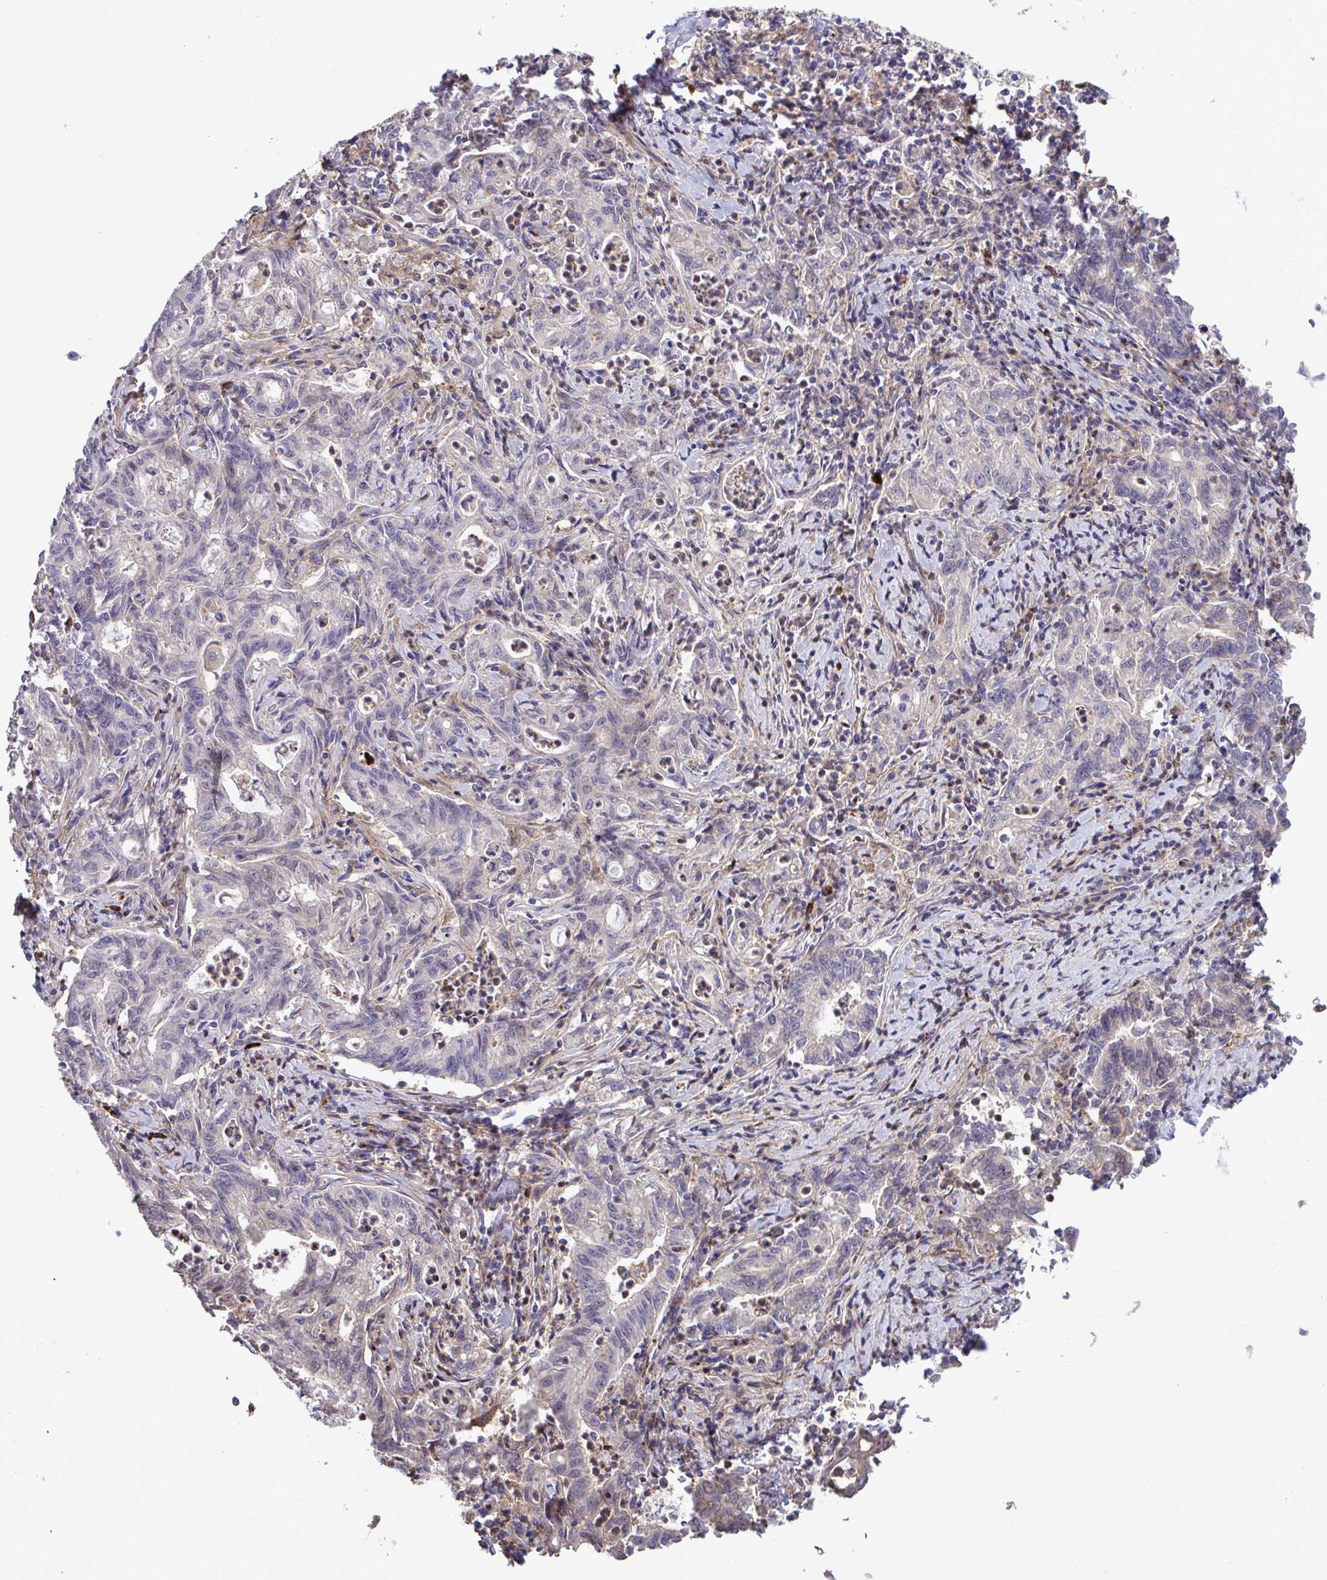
{"staining": {"intensity": "negative", "quantity": "none", "location": "none"}, "tissue": "stomach cancer", "cell_type": "Tumor cells", "image_type": "cancer", "snomed": [{"axis": "morphology", "description": "Adenocarcinoma, NOS"}, {"axis": "topography", "description": "Stomach, upper"}], "caption": "Immunohistochemical staining of human stomach cancer (adenocarcinoma) reveals no significant expression in tumor cells.", "gene": "CD101", "patient": {"sex": "female", "age": 79}}